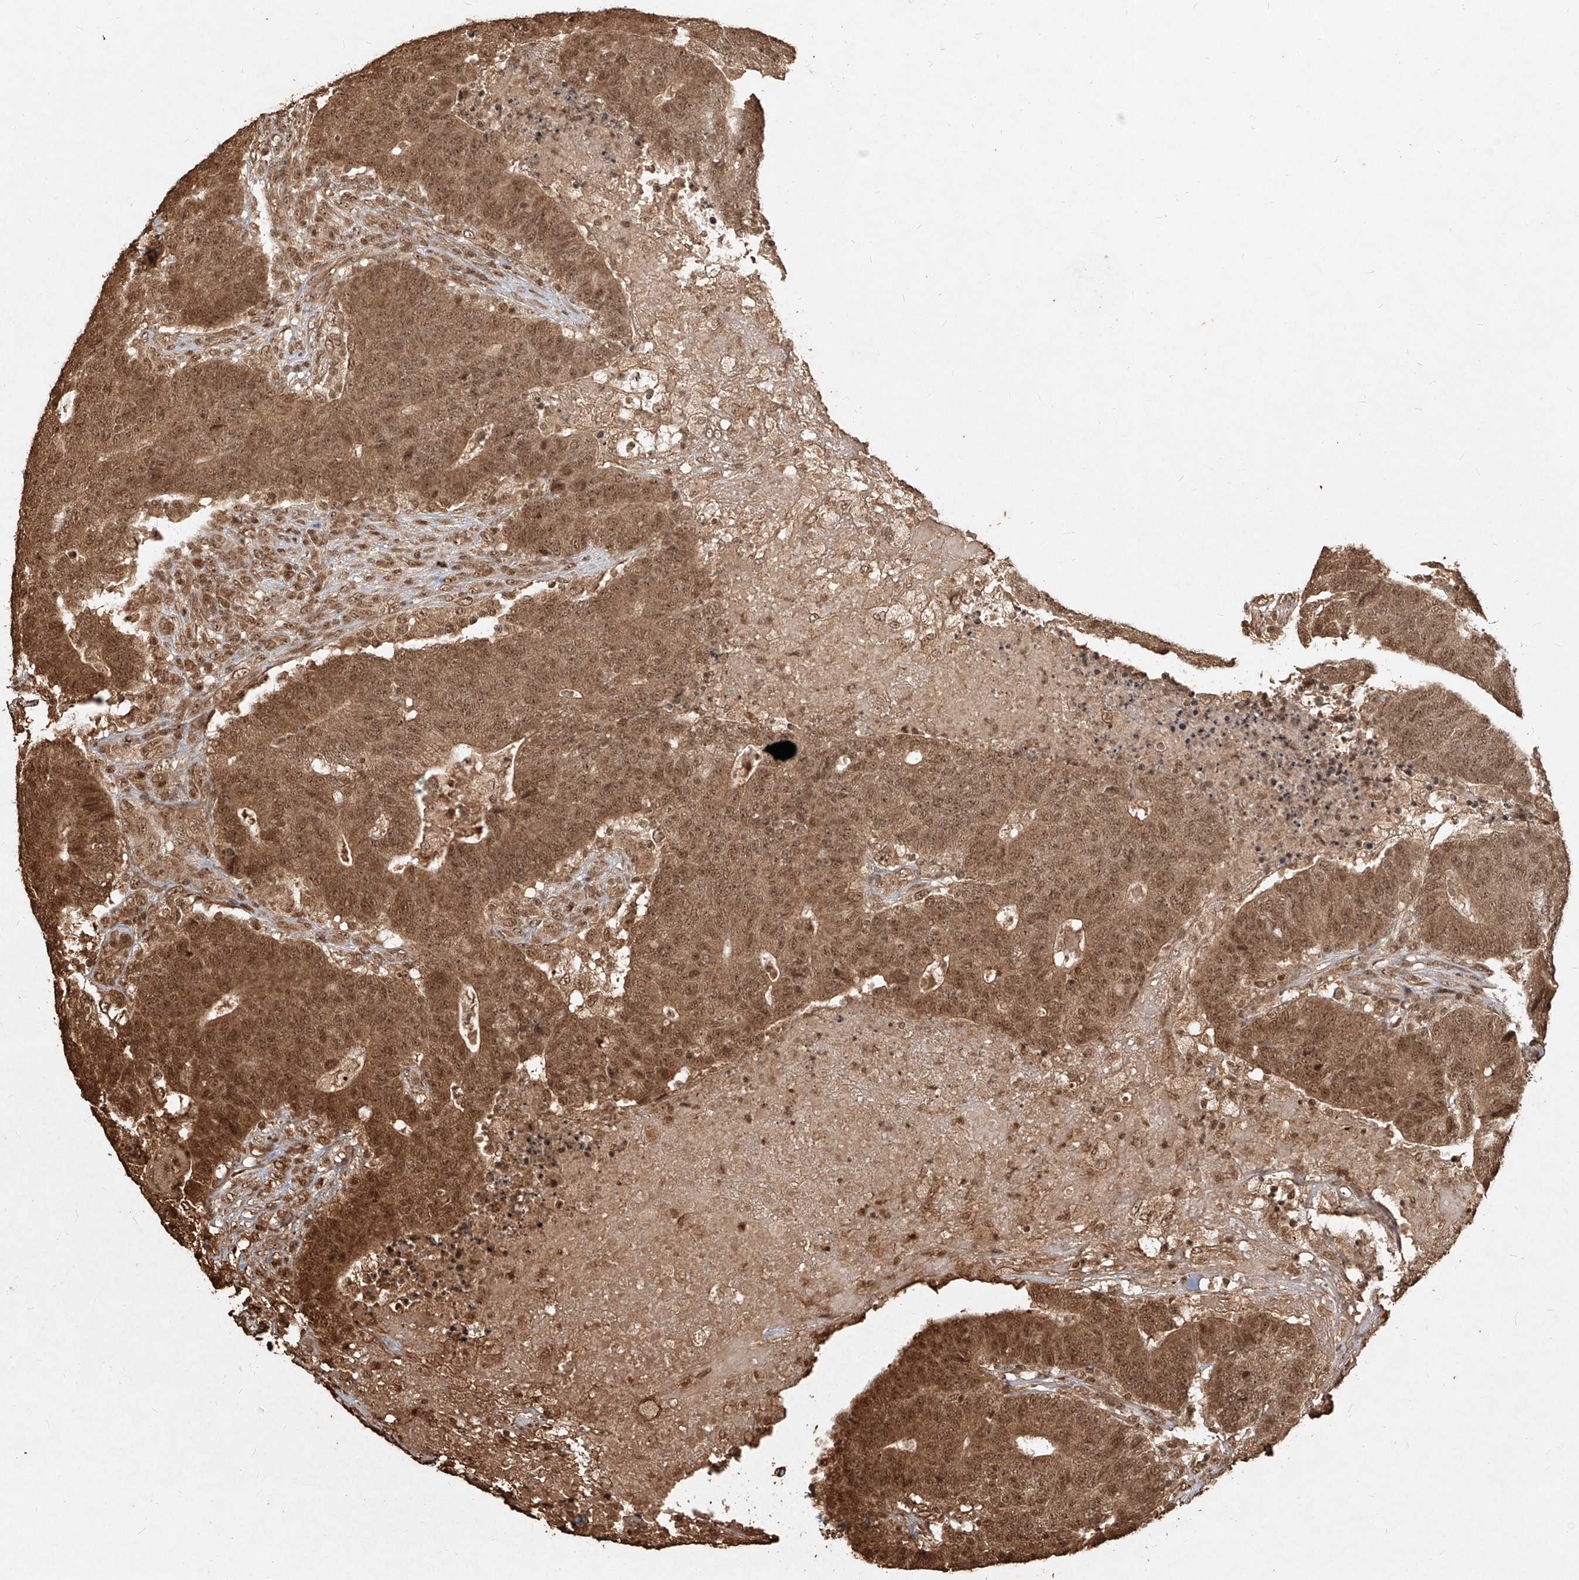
{"staining": {"intensity": "moderate", "quantity": ">75%", "location": "cytoplasmic/membranous,nuclear"}, "tissue": "colorectal cancer", "cell_type": "Tumor cells", "image_type": "cancer", "snomed": [{"axis": "morphology", "description": "Normal tissue, NOS"}, {"axis": "morphology", "description": "Adenocarcinoma, NOS"}, {"axis": "topography", "description": "Colon"}], "caption": "Human adenocarcinoma (colorectal) stained with a protein marker displays moderate staining in tumor cells.", "gene": "UBE2K", "patient": {"sex": "female", "age": 75}}